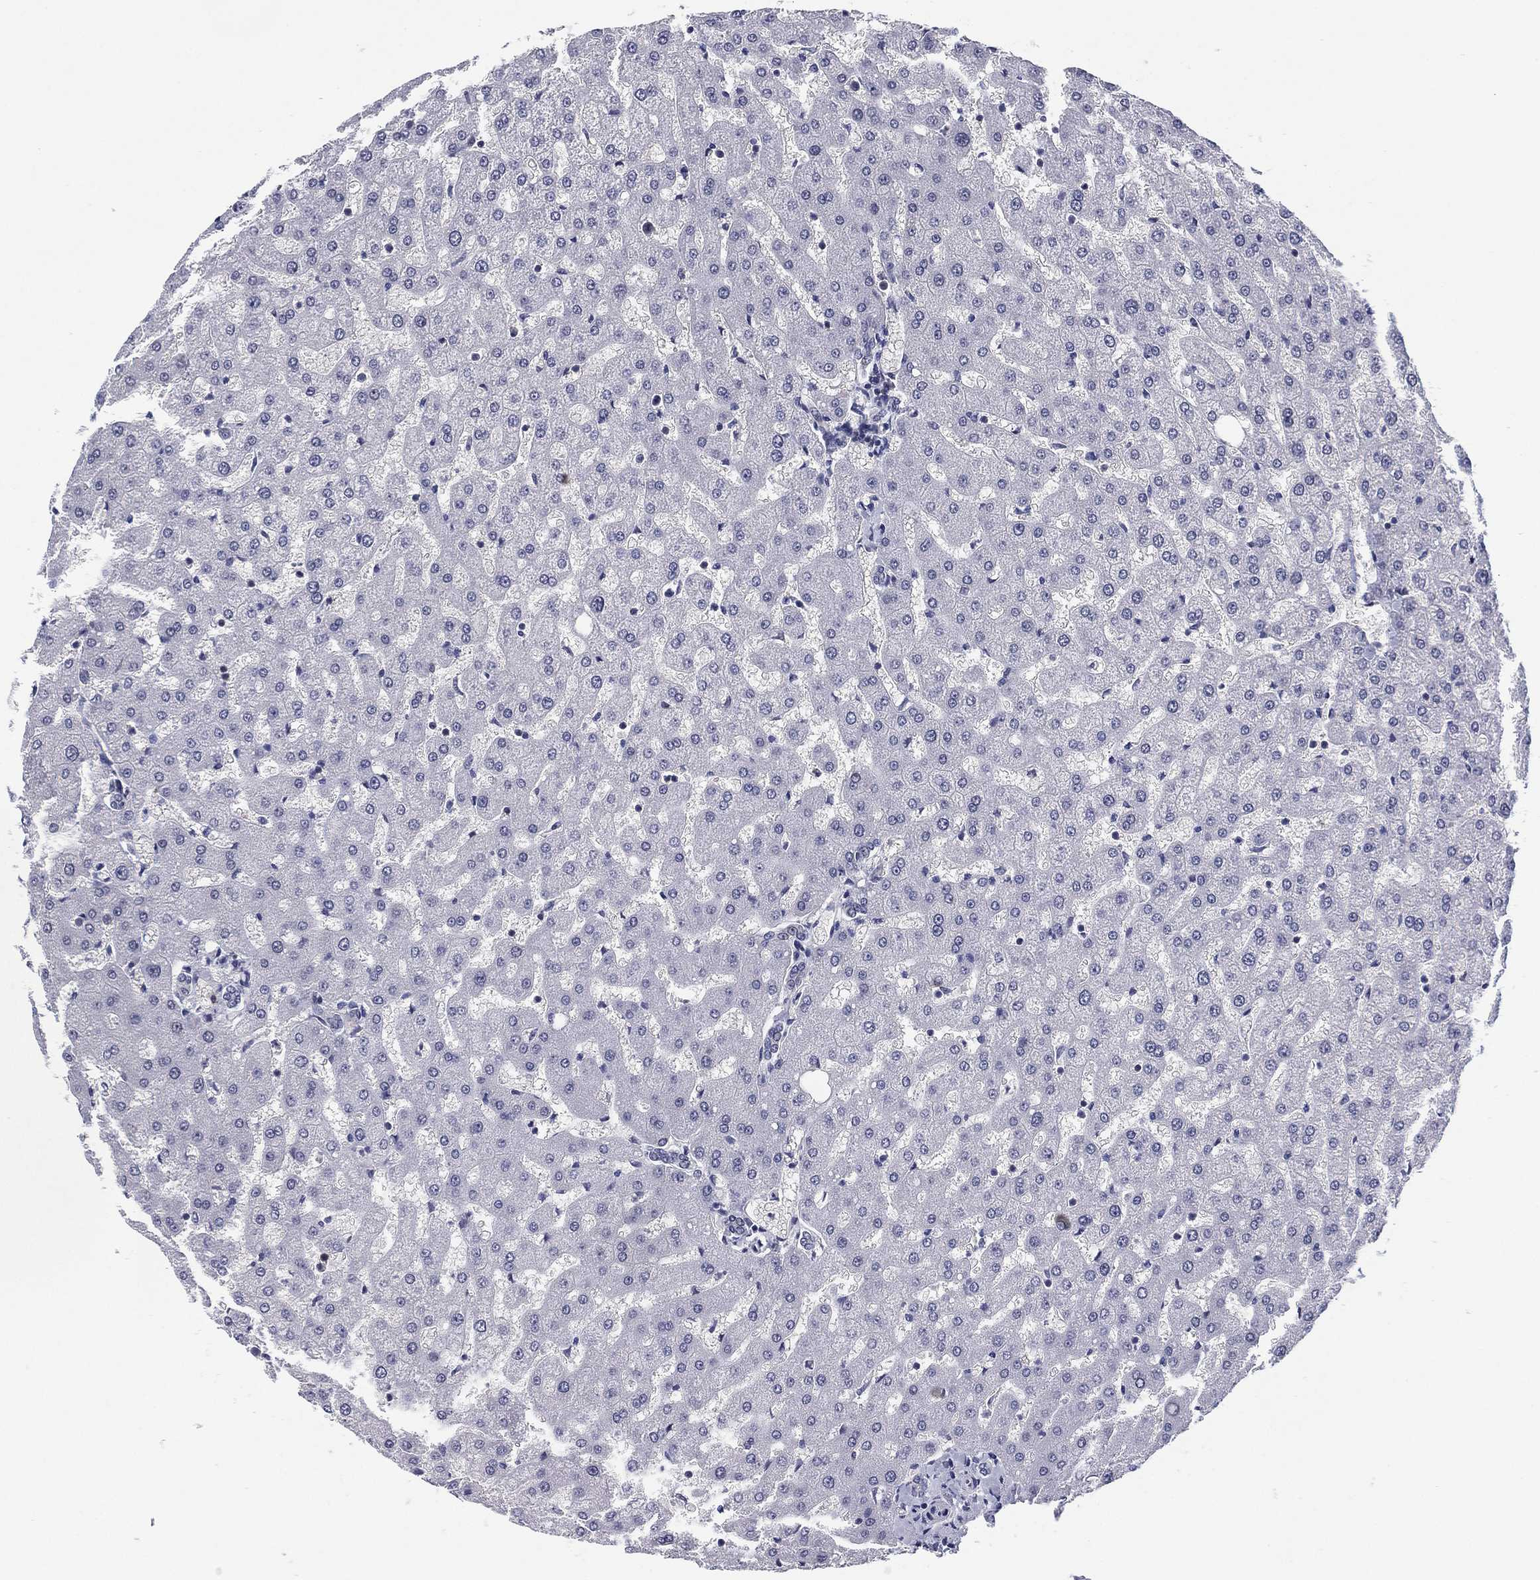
{"staining": {"intensity": "negative", "quantity": "none", "location": "none"}, "tissue": "liver", "cell_type": "Cholangiocytes", "image_type": "normal", "snomed": [{"axis": "morphology", "description": "Normal tissue, NOS"}, {"axis": "topography", "description": "Liver"}], "caption": "Immunohistochemistry (IHC) of benign human liver reveals no positivity in cholangiocytes. Brightfield microscopy of IHC stained with DAB (brown) and hematoxylin (blue), captured at high magnification.", "gene": "SLC4A4", "patient": {"sex": "female", "age": 50}}